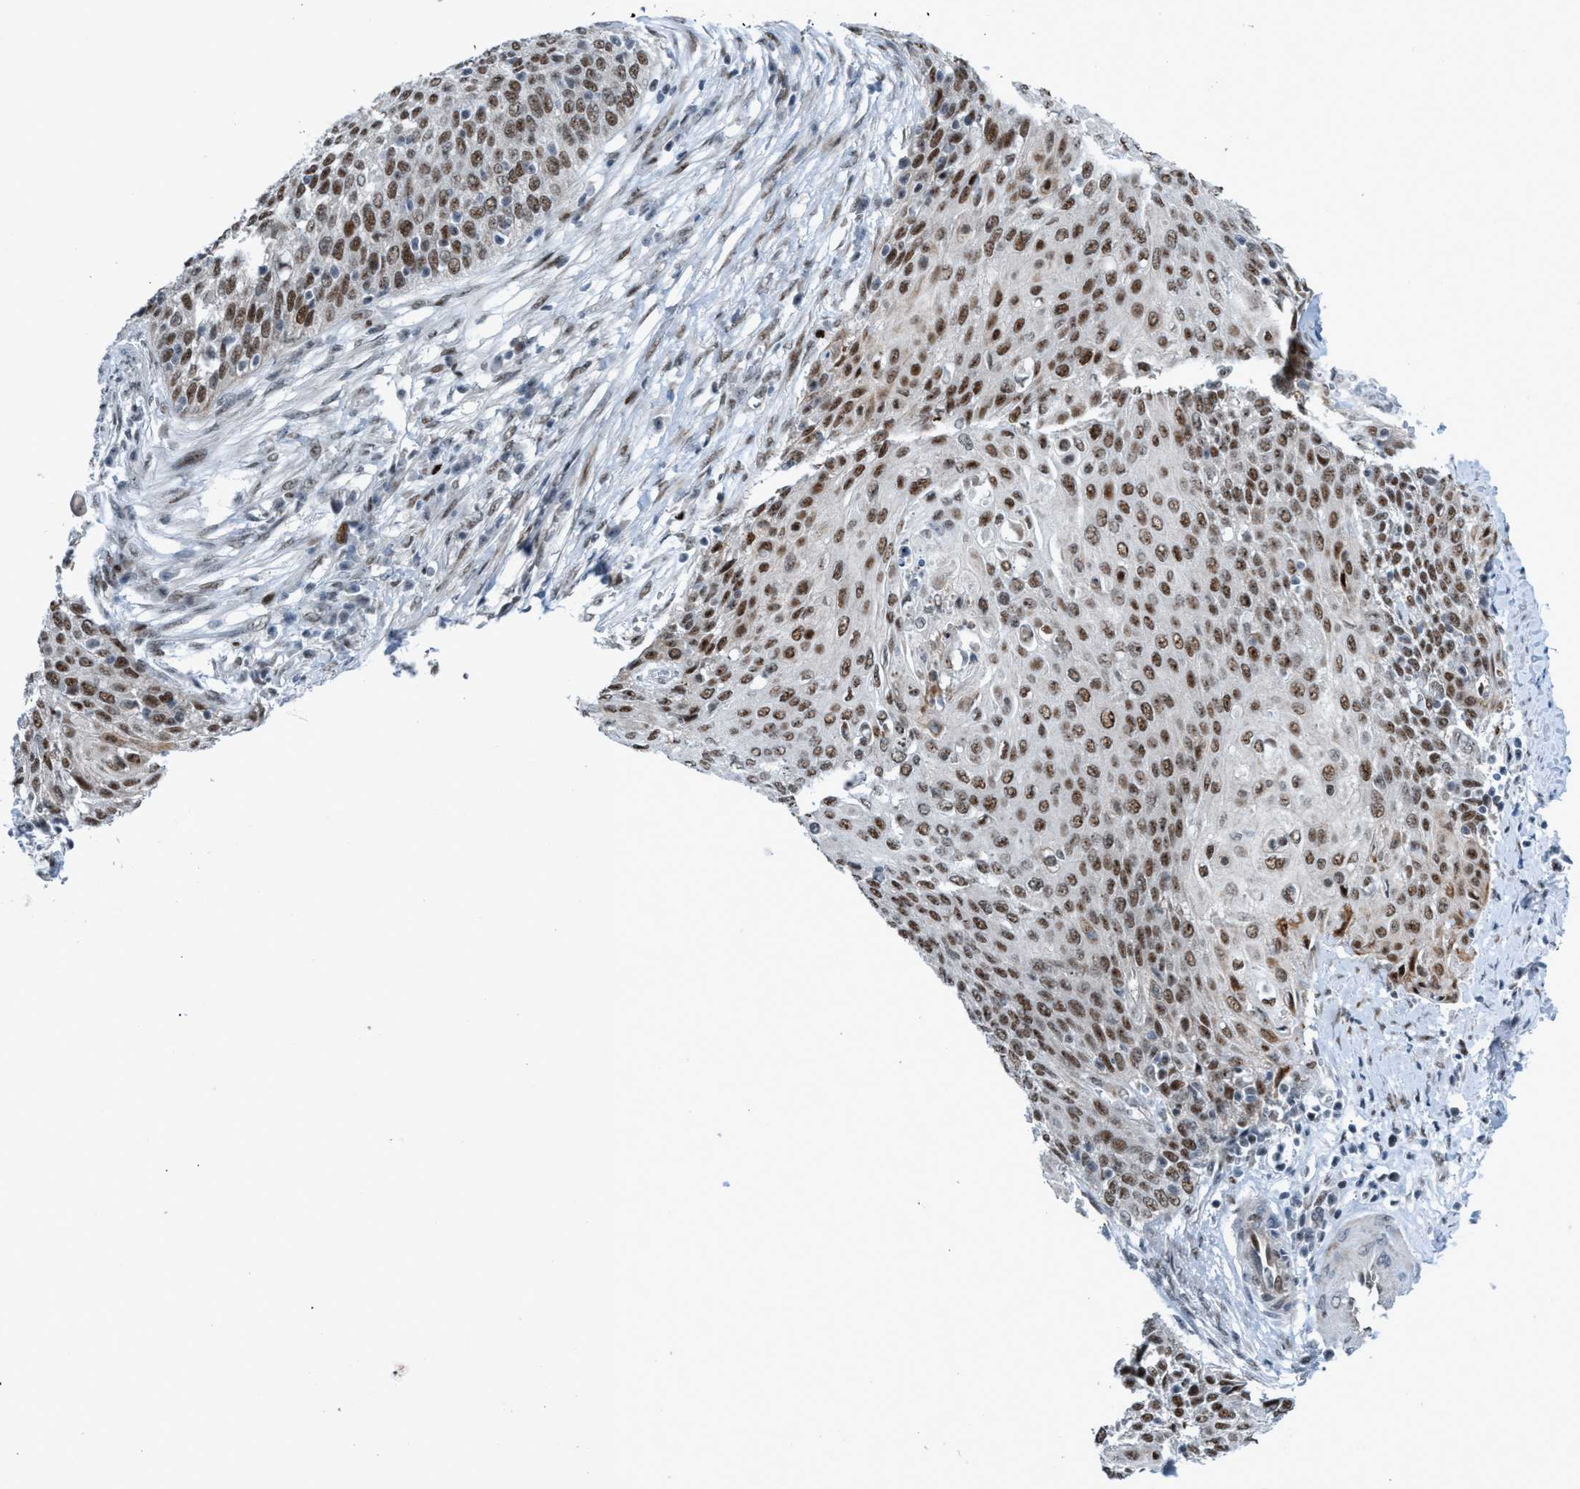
{"staining": {"intensity": "moderate", "quantity": ">75%", "location": "nuclear"}, "tissue": "cervical cancer", "cell_type": "Tumor cells", "image_type": "cancer", "snomed": [{"axis": "morphology", "description": "Squamous cell carcinoma, NOS"}, {"axis": "topography", "description": "Cervix"}], "caption": "Cervical cancer tissue demonstrates moderate nuclear staining in about >75% of tumor cells, visualized by immunohistochemistry.", "gene": "CWC27", "patient": {"sex": "female", "age": 39}}